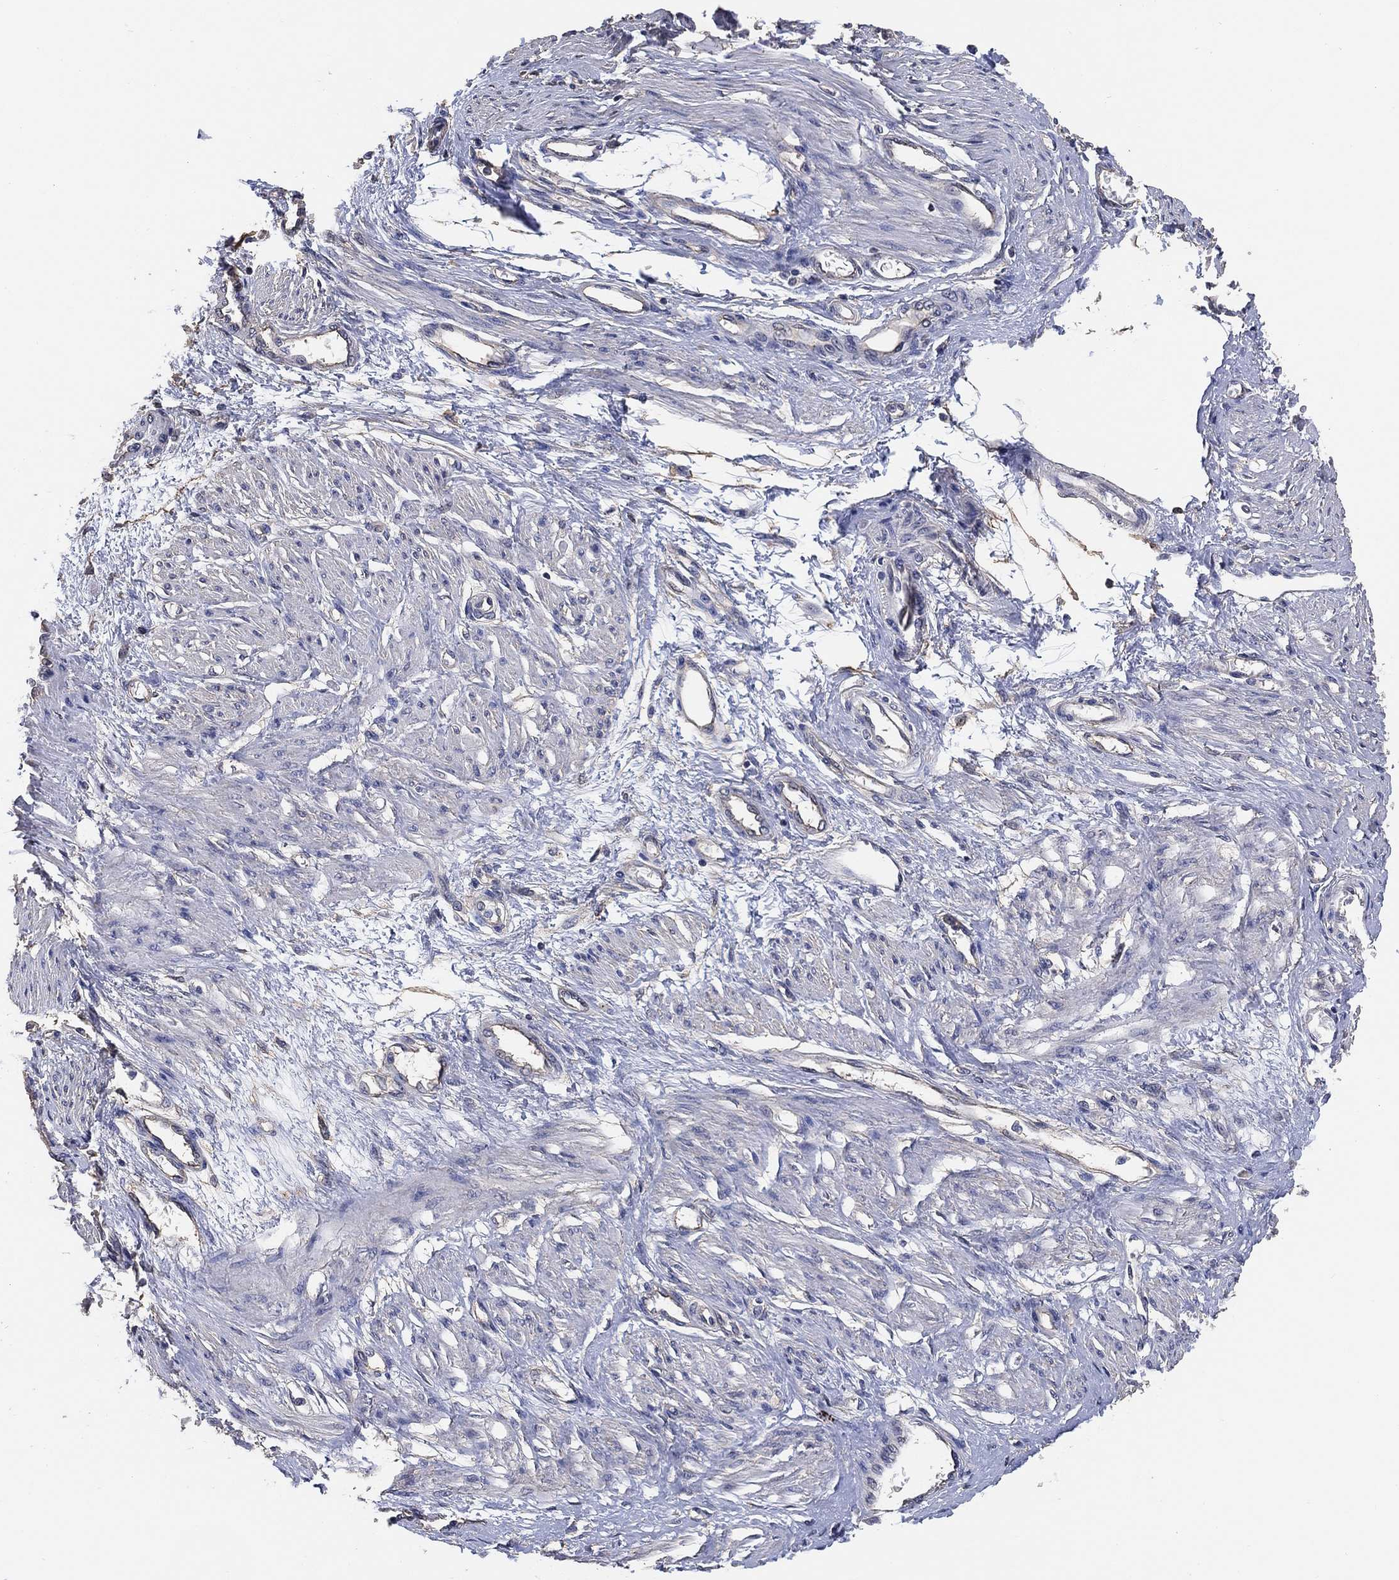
{"staining": {"intensity": "negative", "quantity": "none", "location": "none"}, "tissue": "smooth muscle", "cell_type": "Smooth muscle cells", "image_type": "normal", "snomed": [{"axis": "morphology", "description": "Normal tissue, NOS"}, {"axis": "topography", "description": "Smooth muscle"}, {"axis": "topography", "description": "Uterus"}], "caption": "Benign smooth muscle was stained to show a protein in brown. There is no significant staining in smooth muscle cells.", "gene": "KLK5", "patient": {"sex": "female", "age": 39}}